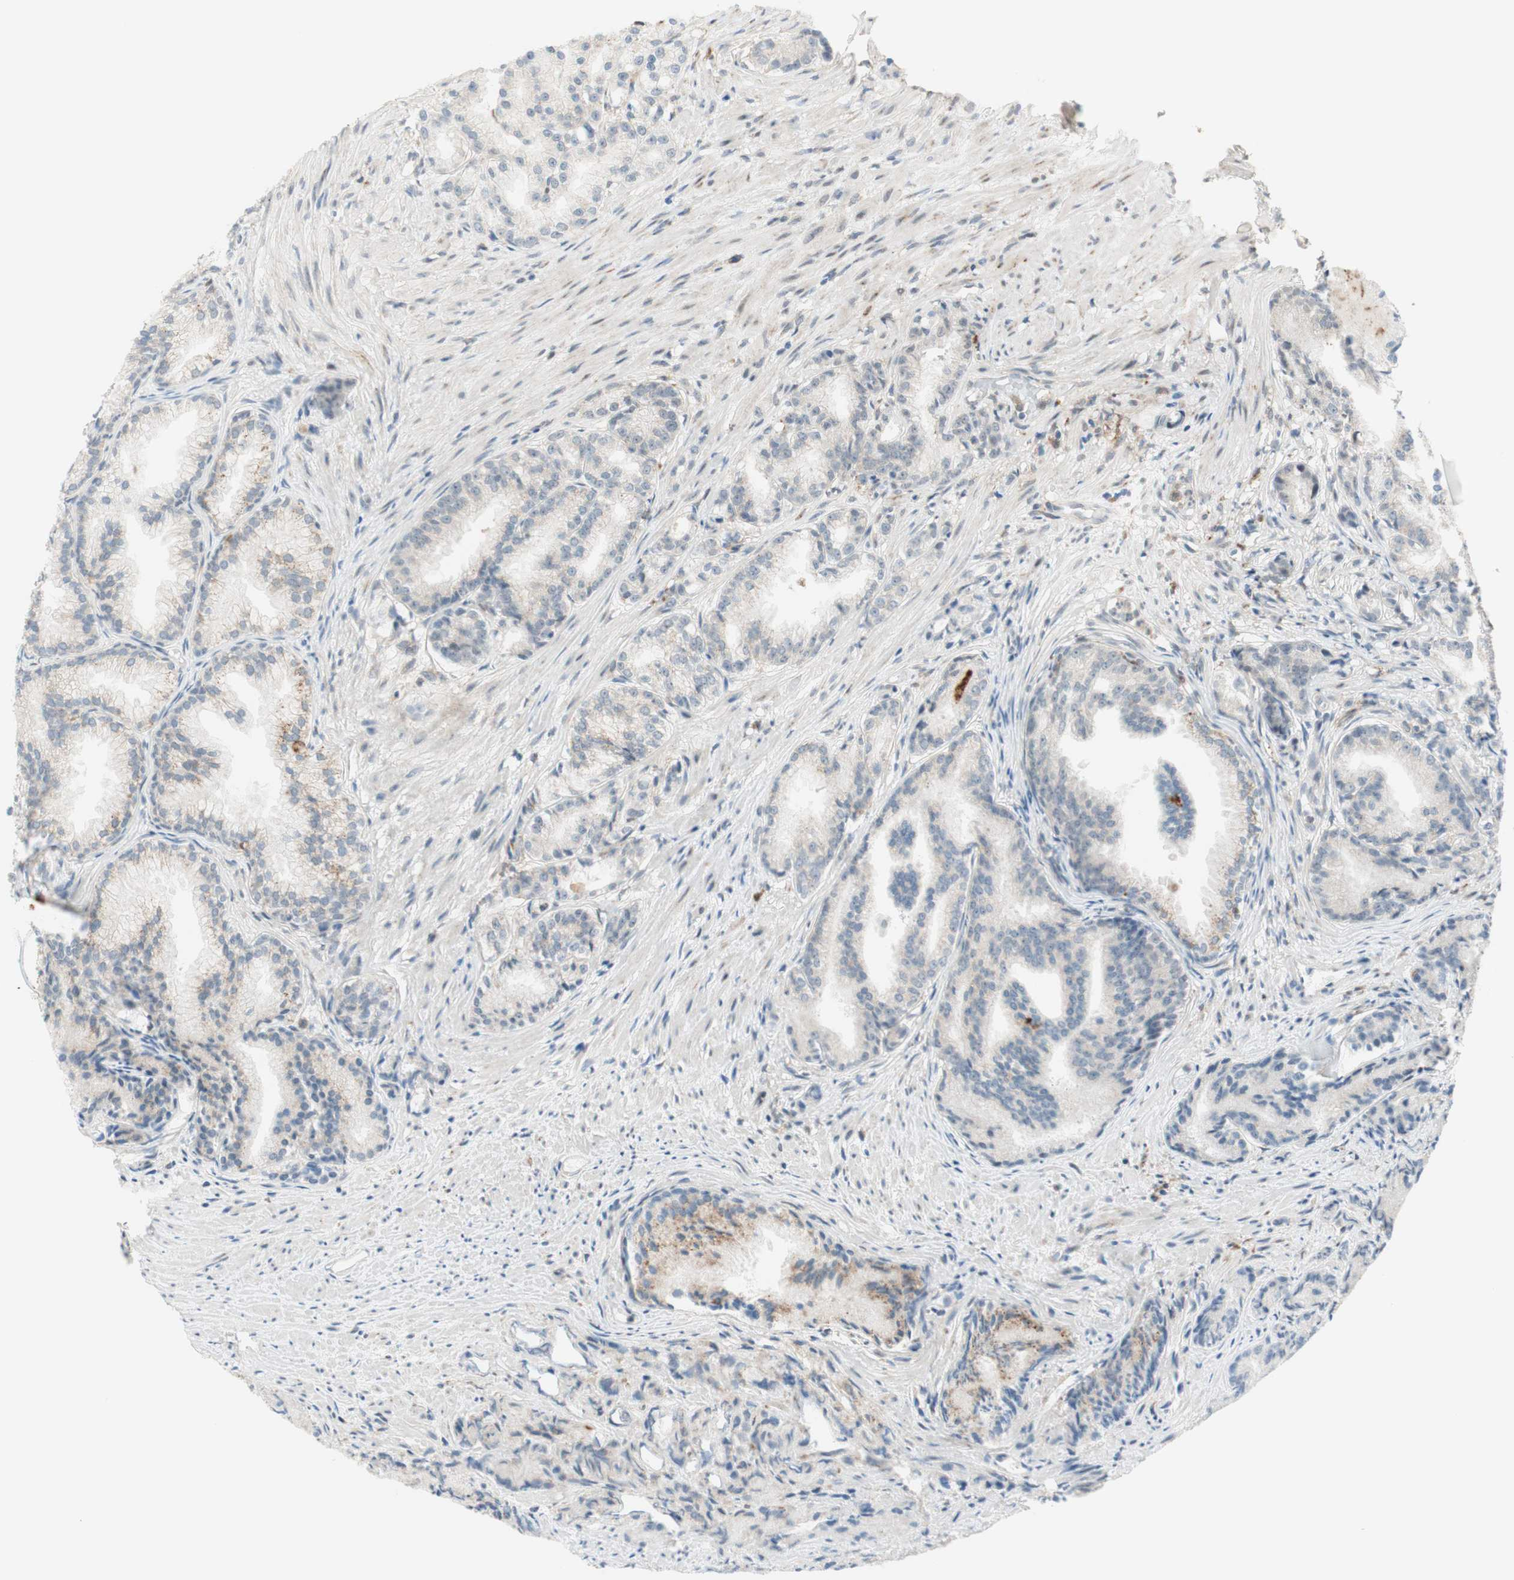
{"staining": {"intensity": "moderate", "quantity": "<25%", "location": "cytoplasmic/membranous"}, "tissue": "prostate cancer", "cell_type": "Tumor cells", "image_type": "cancer", "snomed": [{"axis": "morphology", "description": "Adenocarcinoma, Low grade"}, {"axis": "topography", "description": "Prostate"}], "caption": "A histopathology image of prostate cancer stained for a protein reveals moderate cytoplasmic/membranous brown staining in tumor cells.", "gene": "GAPT", "patient": {"sex": "male", "age": 72}}